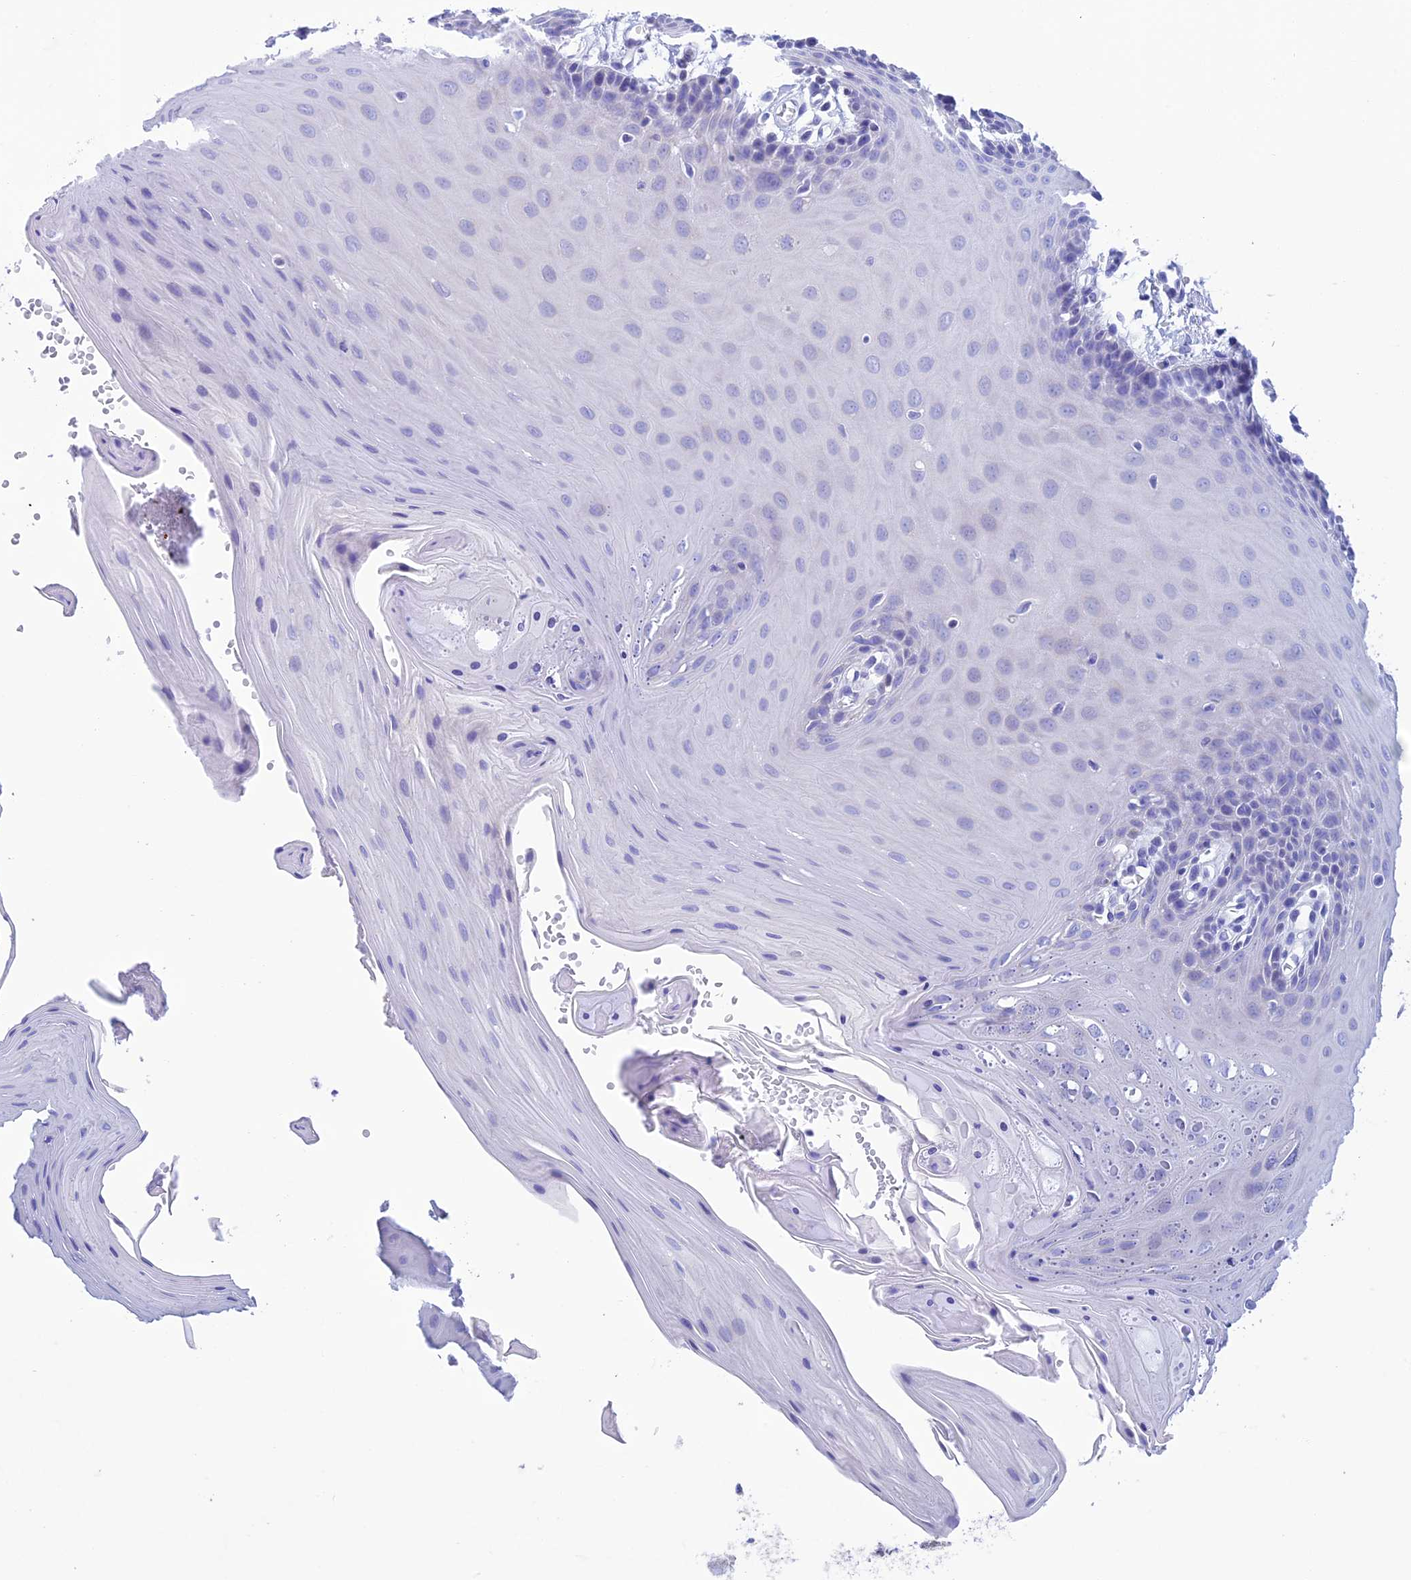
{"staining": {"intensity": "negative", "quantity": "none", "location": "none"}, "tissue": "oral mucosa", "cell_type": "Squamous epithelial cells", "image_type": "normal", "snomed": [{"axis": "morphology", "description": "Normal tissue, NOS"}, {"axis": "morphology", "description": "Squamous cell carcinoma, NOS"}, {"axis": "topography", "description": "Skeletal muscle"}, {"axis": "topography", "description": "Oral tissue"}, {"axis": "topography", "description": "Salivary gland"}, {"axis": "topography", "description": "Head-Neck"}], "caption": "High power microscopy micrograph of an immunohistochemistry (IHC) photomicrograph of unremarkable oral mucosa, revealing no significant staining in squamous epithelial cells.", "gene": "NXPE4", "patient": {"sex": "male", "age": 54}}